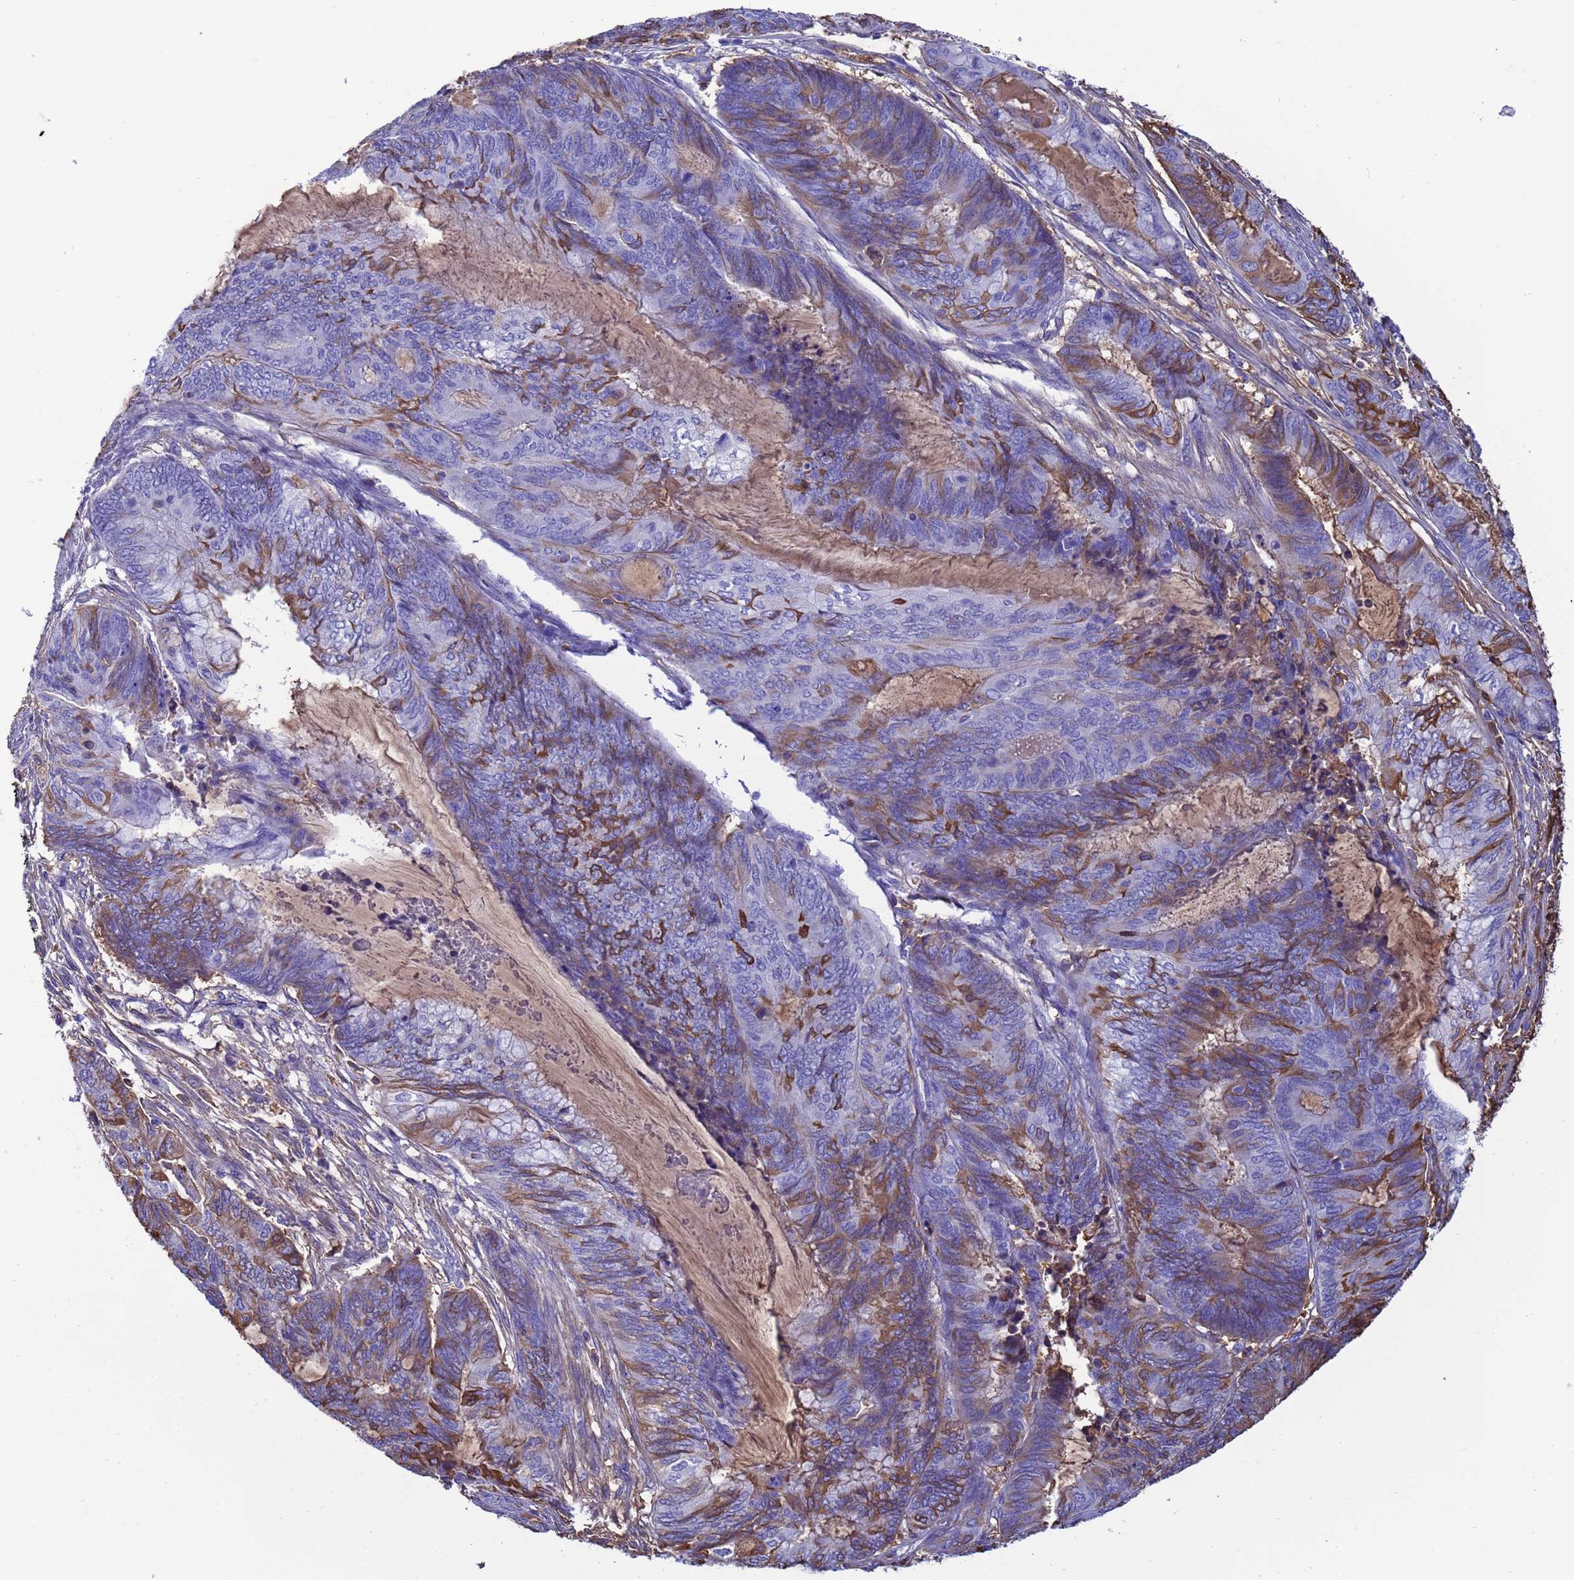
{"staining": {"intensity": "moderate", "quantity": "<25%", "location": "cytoplasmic/membranous"}, "tissue": "endometrial cancer", "cell_type": "Tumor cells", "image_type": "cancer", "snomed": [{"axis": "morphology", "description": "Adenocarcinoma, NOS"}, {"axis": "topography", "description": "Uterus"}, {"axis": "topography", "description": "Endometrium"}], "caption": "Immunohistochemical staining of endometrial cancer exhibits low levels of moderate cytoplasmic/membranous protein expression in approximately <25% of tumor cells. The staining was performed using DAB, with brown indicating positive protein expression. Nuclei are stained blue with hematoxylin.", "gene": "H1-7", "patient": {"sex": "female", "age": 70}}